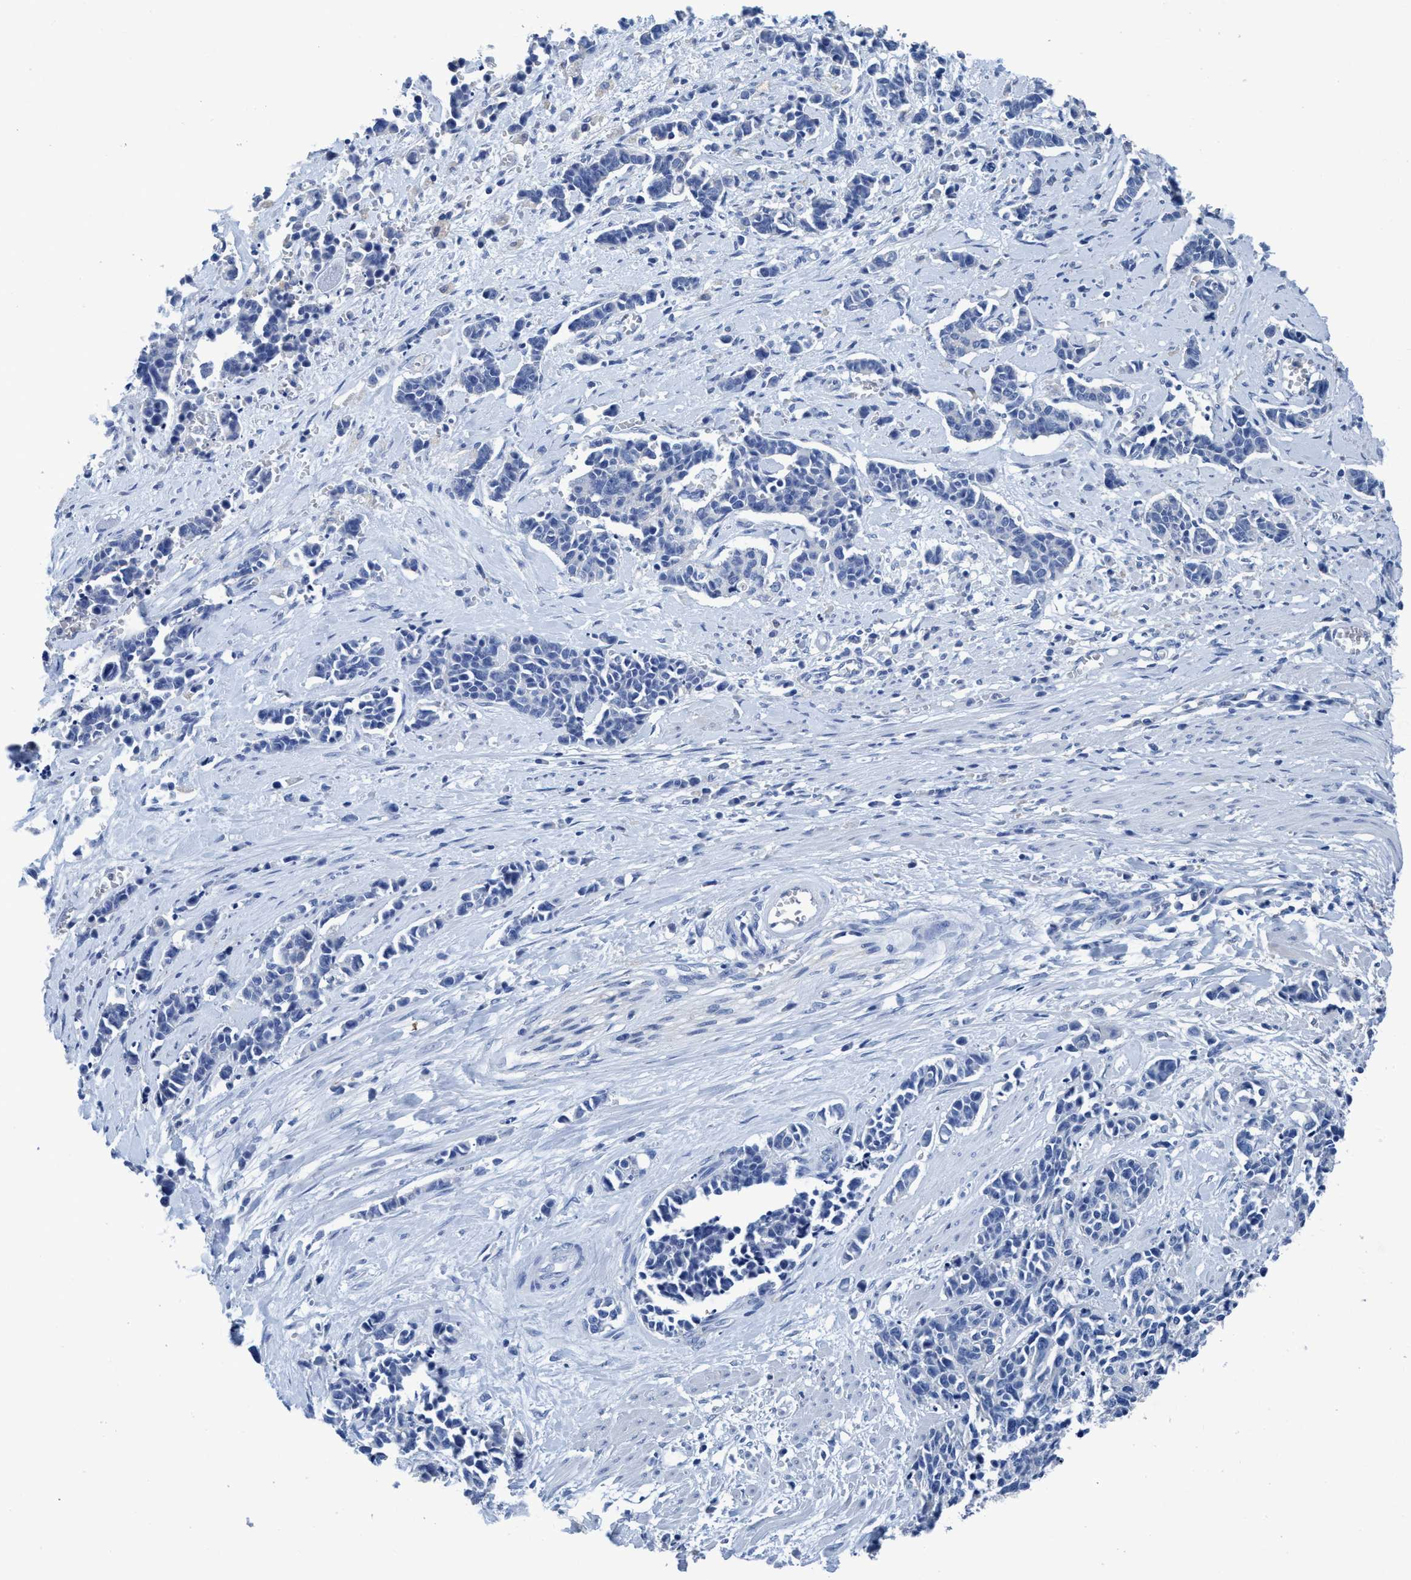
{"staining": {"intensity": "negative", "quantity": "none", "location": "none"}, "tissue": "cervical cancer", "cell_type": "Tumor cells", "image_type": "cancer", "snomed": [{"axis": "morphology", "description": "Squamous cell carcinoma, NOS"}, {"axis": "topography", "description": "Cervix"}], "caption": "Tumor cells are negative for protein expression in human cervical cancer.", "gene": "DNAI1", "patient": {"sex": "female", "age": 35}}